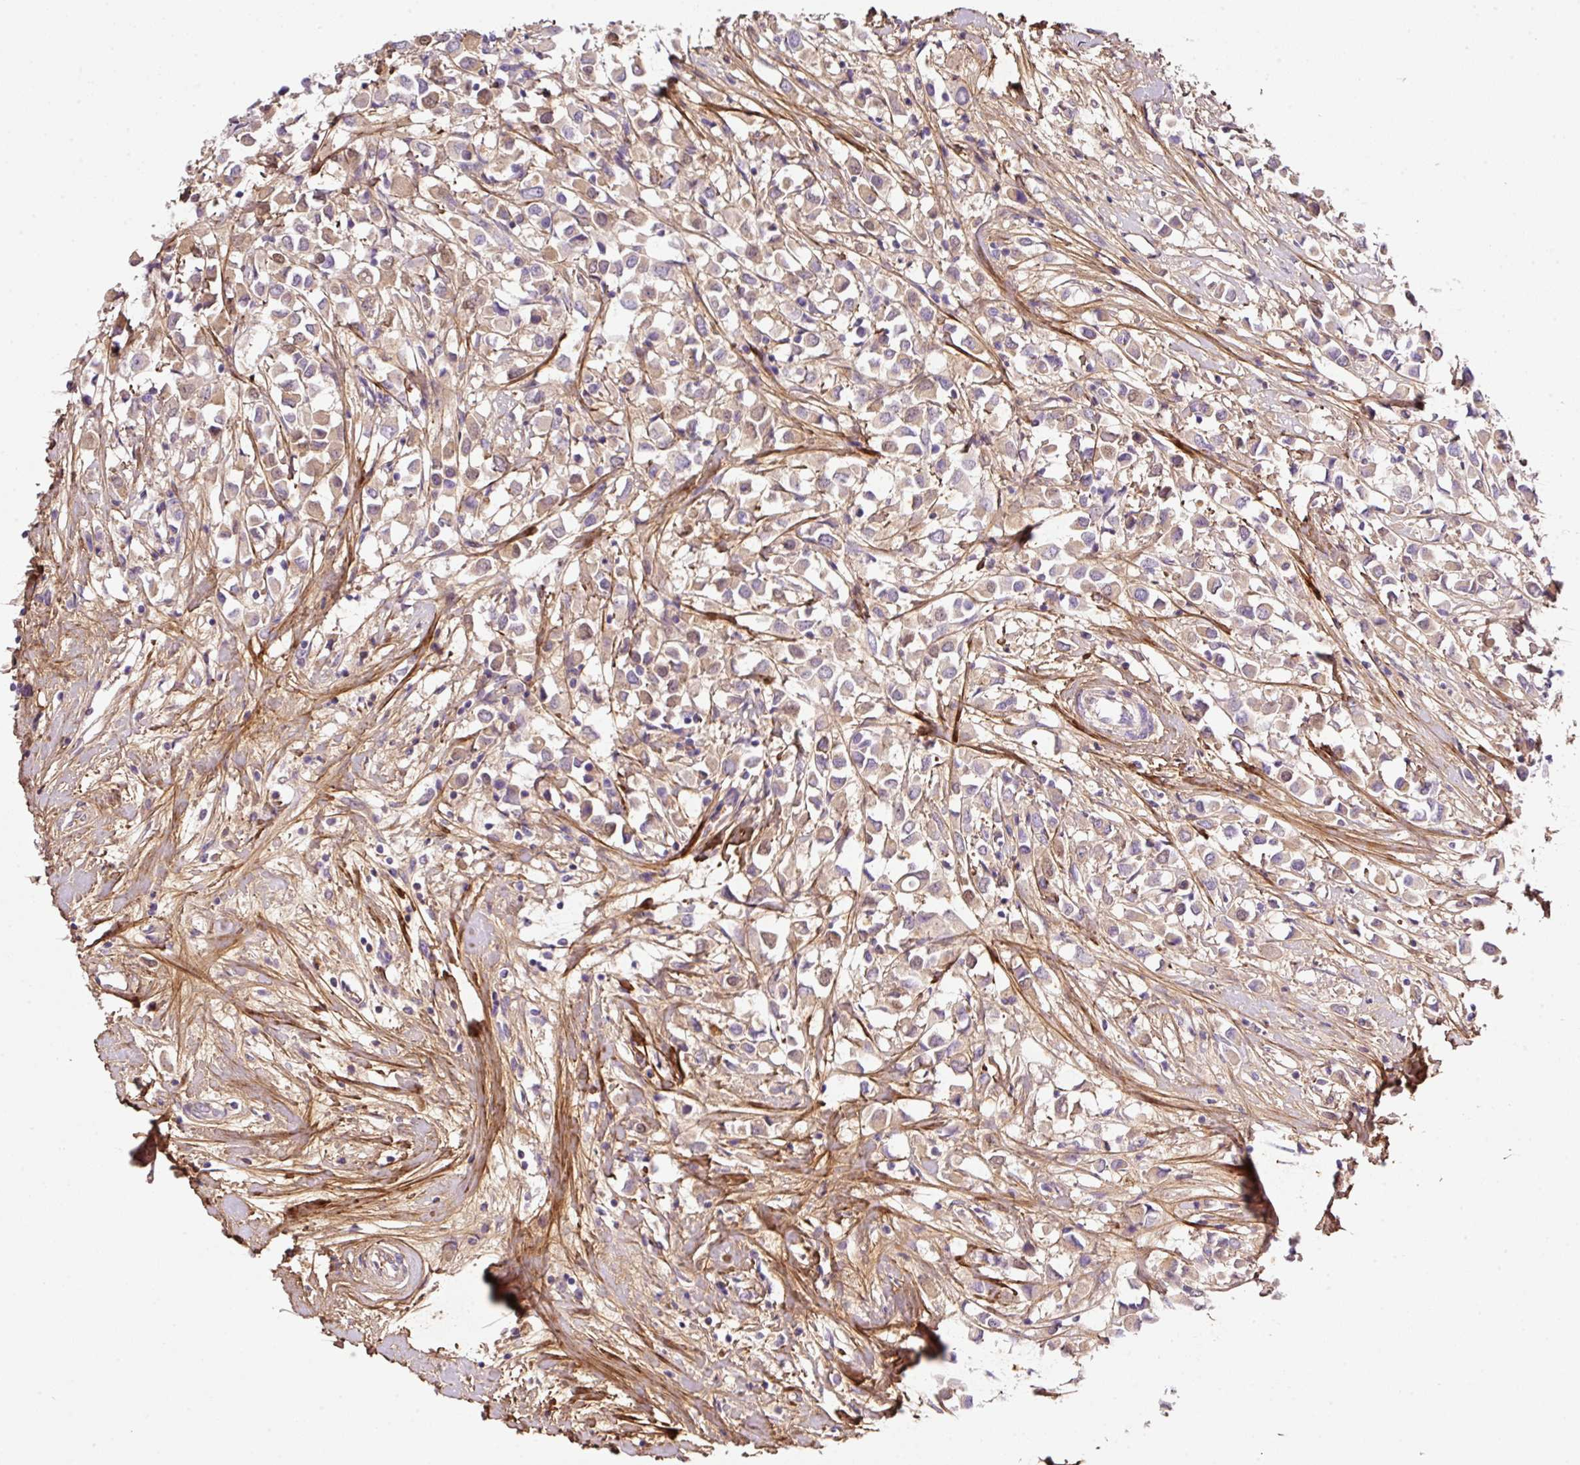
{"staining": {"intensity": "moderate", "quantity": "25%-75%", "location": "cytoplasmic/membranous"}, "tissue": "breast cancer", "cell_type": "Tumor cells", "image_type": "cancer", "snomed": [{"axis": "morphology", "description": "Duct carcinoma"}, {"axis": "topography", "description": "Breast"}], "caption": "Approximately 25%-75% of tumor cells in intraductal carcinoma (breast) exhibit moderate cytoplasmic/membranous protein staining as visualized by brown immunohistochemical staining.", "gene": "SOS2", "patient": {"sex": "female", "age": 61}}